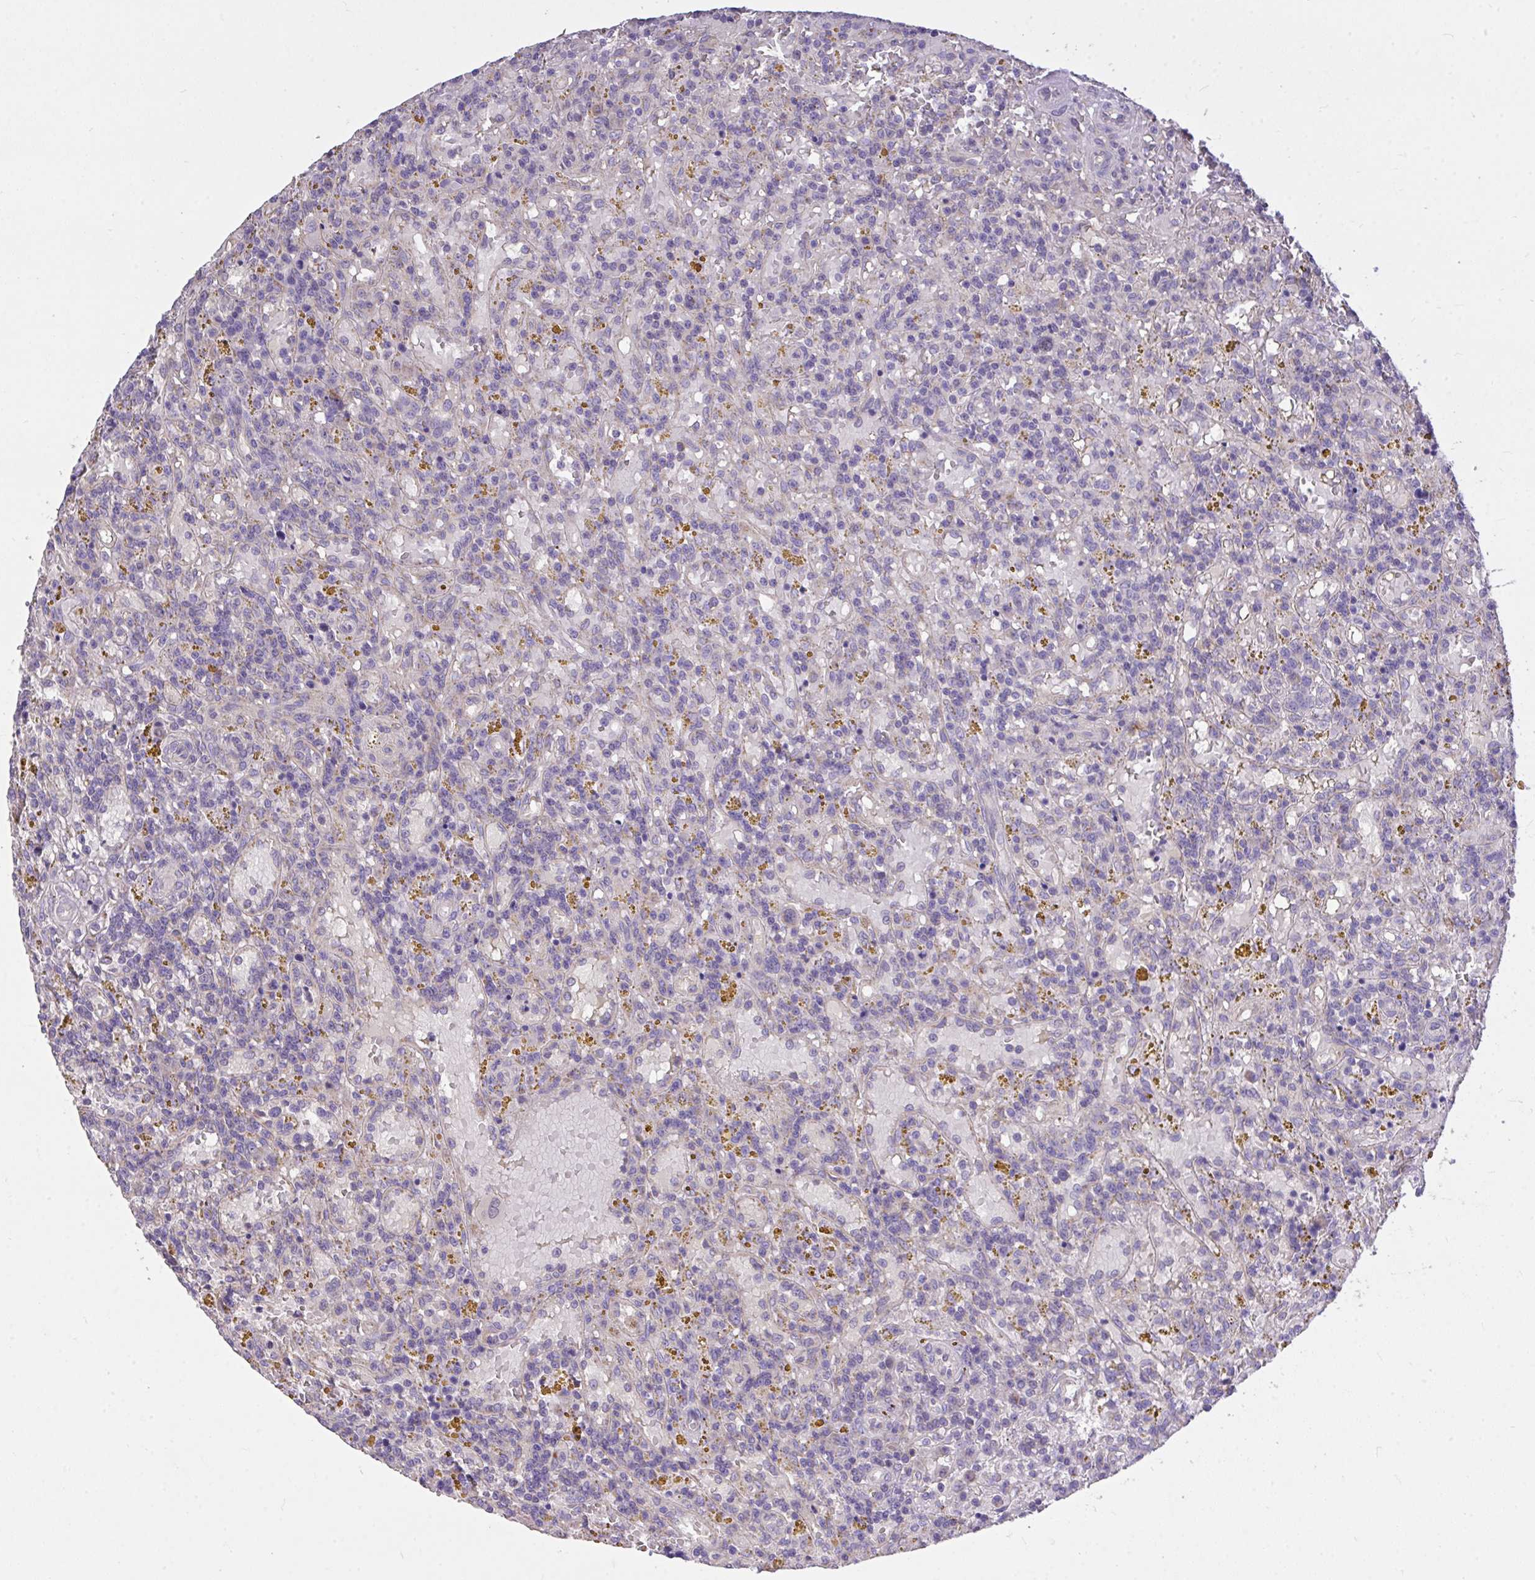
{"staining": {"intensity": "negative", "quantity": "none", "location": "none"}, "tissue": "lymphoma", "cell_type": "Tumor cells", "image_type": "cancer", "snomed": [{"axis": "morphology", "description": "Malignant lymphoma, non-Hodgkin's type, Low grade"}, {"axis": "topography", "description": "Spleen"}], "caption": "A high-resolution micrograph shows immunohistochemistry (IHC) staining of lymphoma, which displays no significant staining in tumor cells. (DAB immunohistochemistry visualized using brightfield microscopy, high magnification).", "gene": "MPC2", "patient": {"sex": "female", "age": 65}}